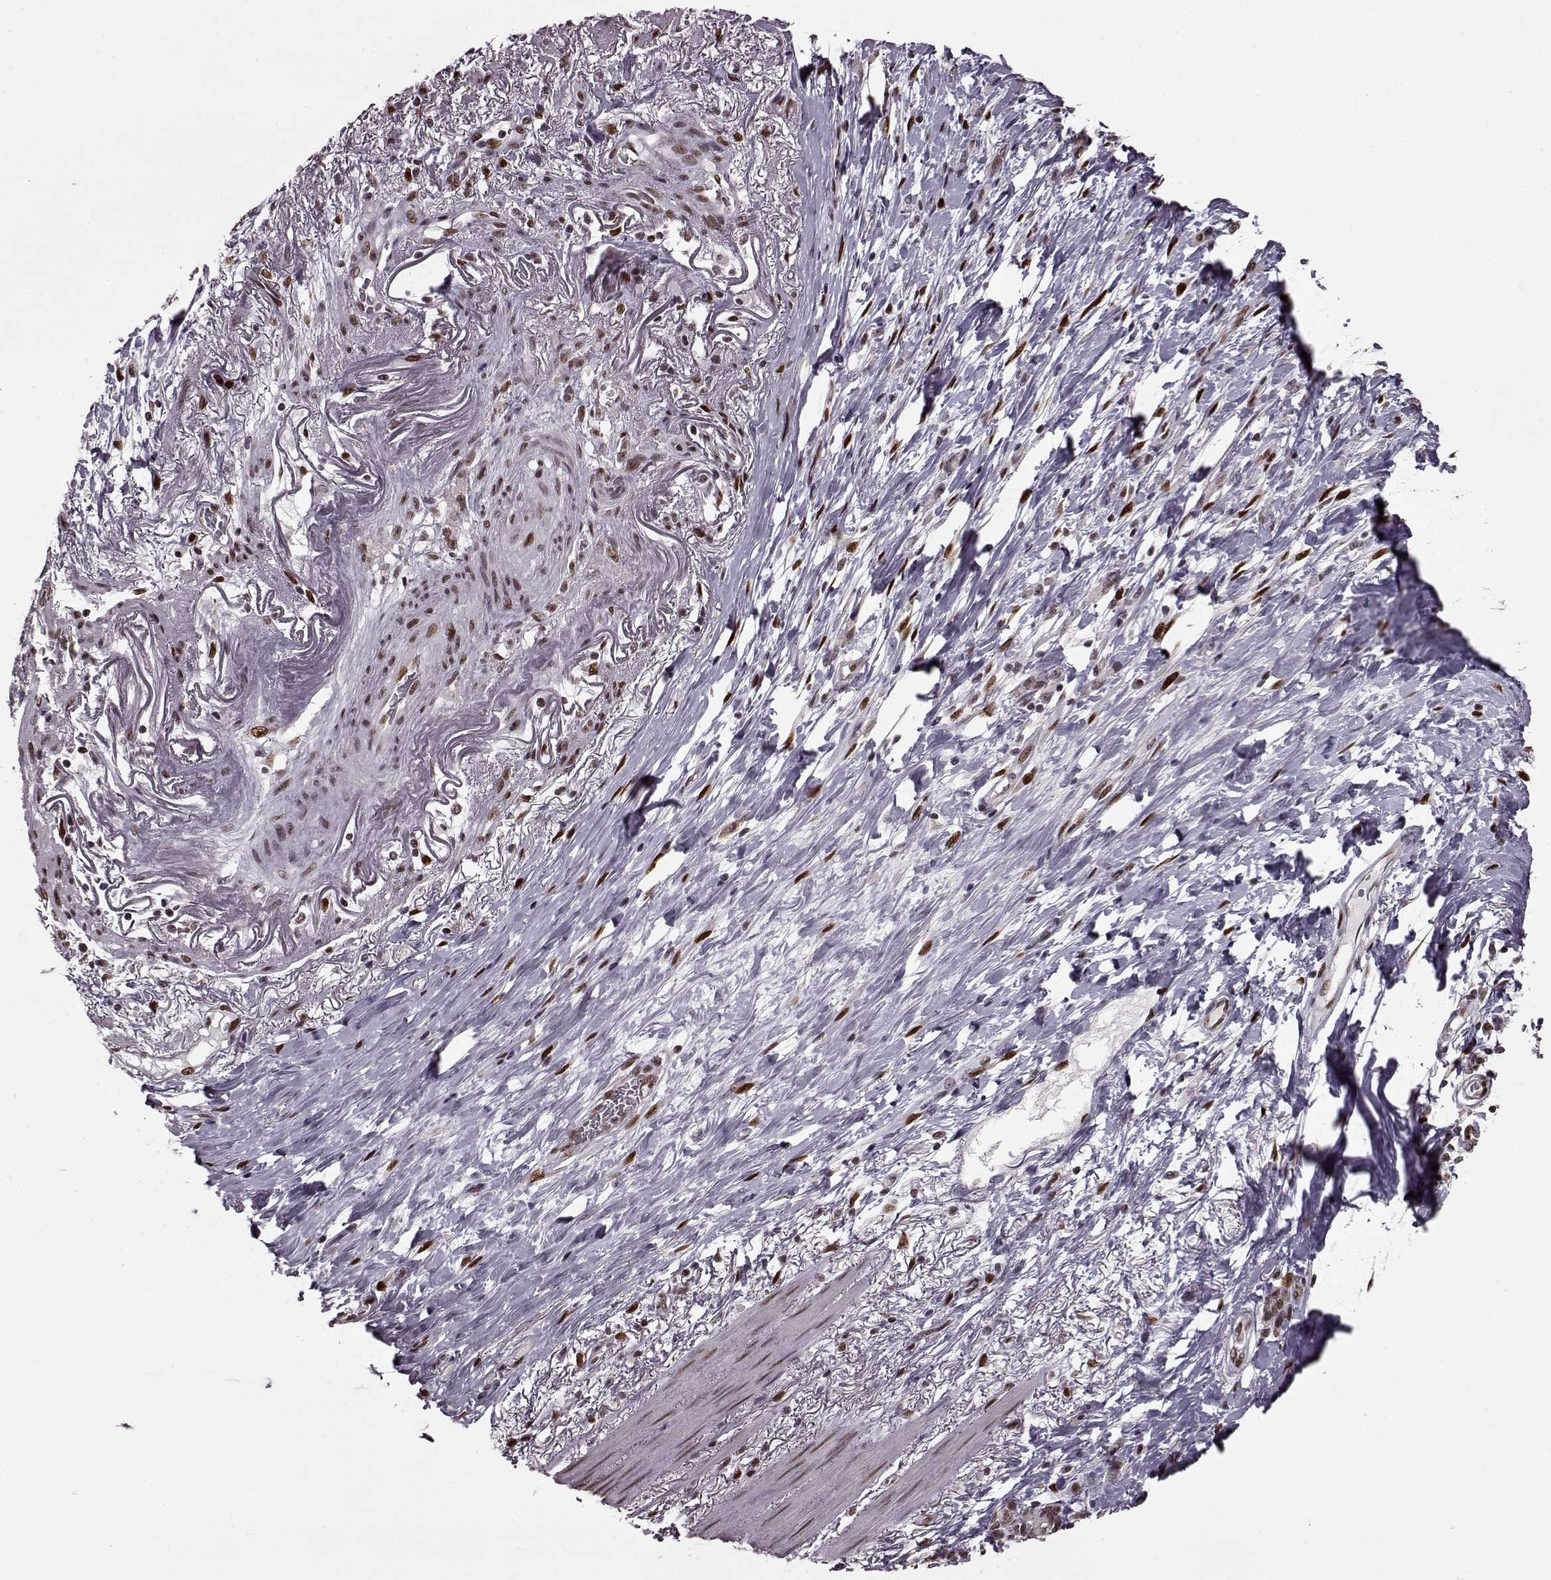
{"staining": {"intensity": "moderate", "quantity": "25%-75%", "location": "nuclear"}, "tissue": "stomach cancer", "cell_type": "Tumor cells", "image_type": "cancer", "snomed": [{"axis": "morphology", "description": "Adenocarcinoma, NOS"}, {"axis": "topography", "description": "Stomach"}], "caption": "DAB (3,3'-diaminobenzidine) immunohistochemical staining of stomach adenocarcinoma exhibits moderate nuclear protein positivity in about 25%-75% of tumor cells.", "gene": "FTO", "patient": {"sex": "female", "age": 84}}